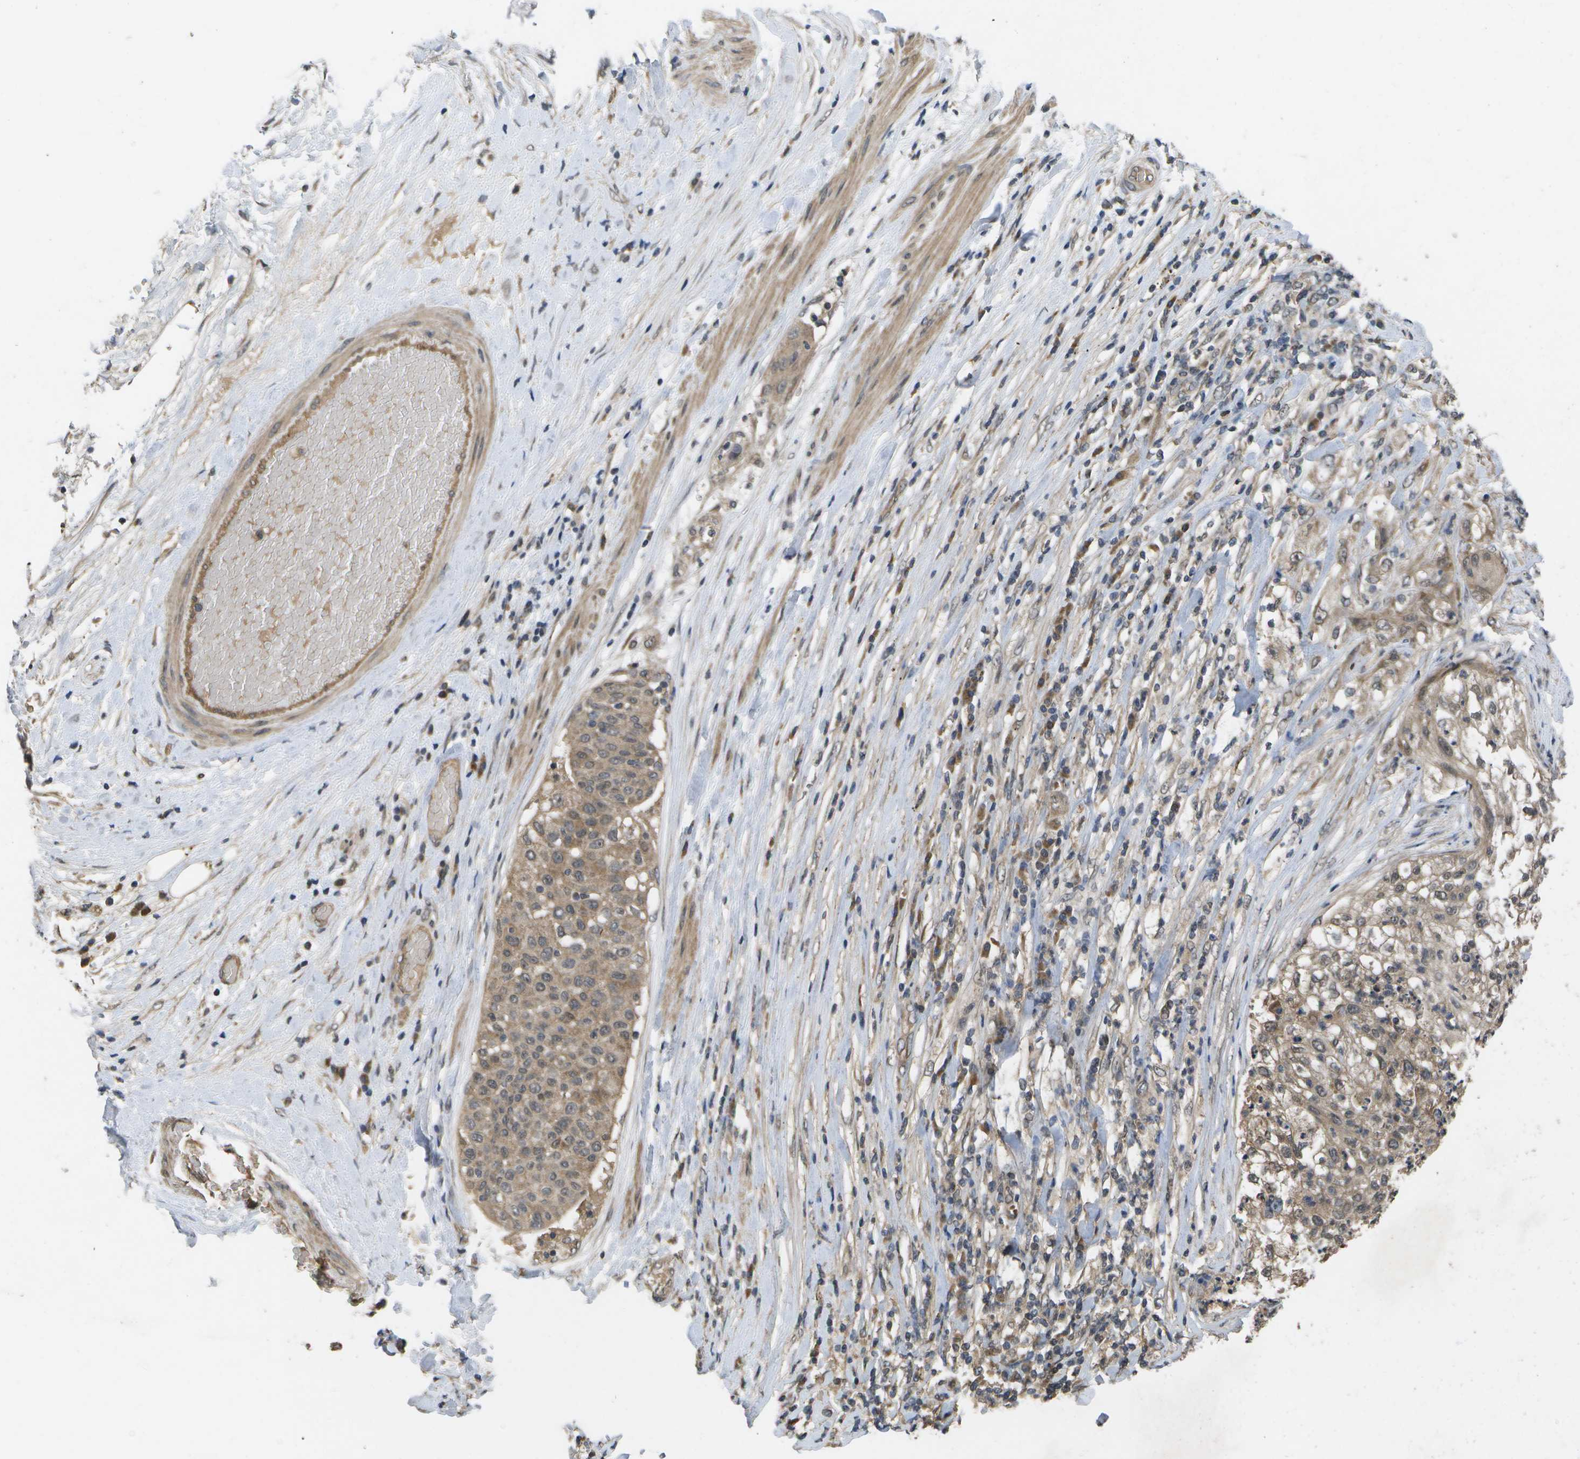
{"staining": {"intensity": "moderate", "quantity": ">75%", "location": "cytoplasmic/membranous"}, "tissue": "lung cancer", "cell_type": "Tumor cells", "image_type": "cancer", "snomed": [{"axis": "morphology", "description": "Inflammation, NOS"}, {"axis": "morphology", "description": "Squamous cell carcinoma, NOS"}, {"axis": "topography", "description": "Lymph node"}, {"axis": "topography", "description": "Soft tissue"}, {"axis": "topography", "description": "Lung"}], "caption": "Immunohistochemistry (IHC) staining of lung cancer (squamous cell carcinoma), which exhibits medium levels of moderate cytoplasmic/membranous expression in approximately >75% of tumor cells indicating moderate cytoplasmic/membranous protein staining. The staining was performed using DAB (brown) for protein detection and nuclei were counterstained in hematoxylin (blue).", "gene": "ALAS1", "patient": {"sex": "male", "age": 66}}